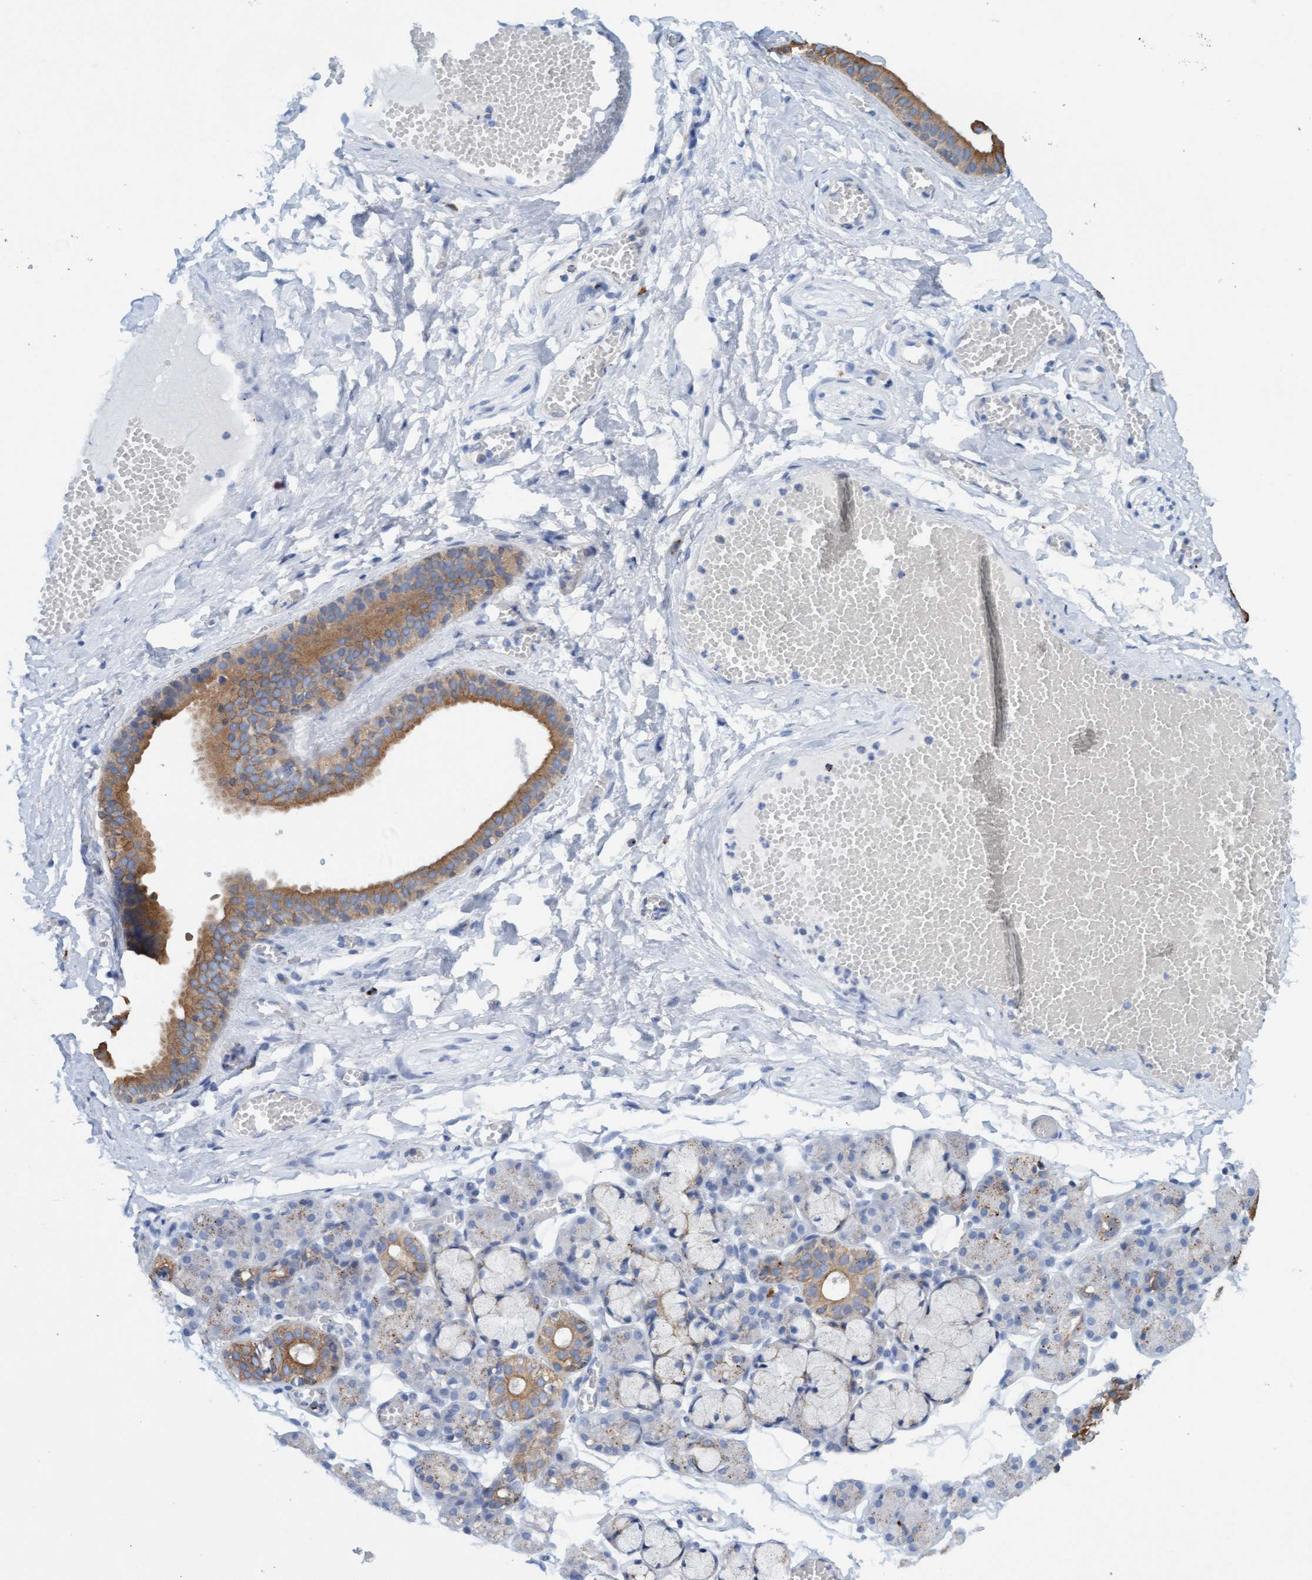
{"staining": {"intensity": "moderate", "quantity": "<25%", "location": "cytoplasmic/membranous"}, "tissue": "salivary gland", "cell_type": "Glandular cells", "image_type": "normal", "snomed": [{"axis": "morphology", "description": "Normal tissue, NOS"}, {"axis": "topography", "description": "Salivary gland"}], "caption": "Human salivary gland stained for a protein (brown) exhibits moderate cytoplasmic/membranous positive positivity in approximately <25% of glandular cells.", "gene": "SGSH", "patient": {"sex": "male", "age": 63}}